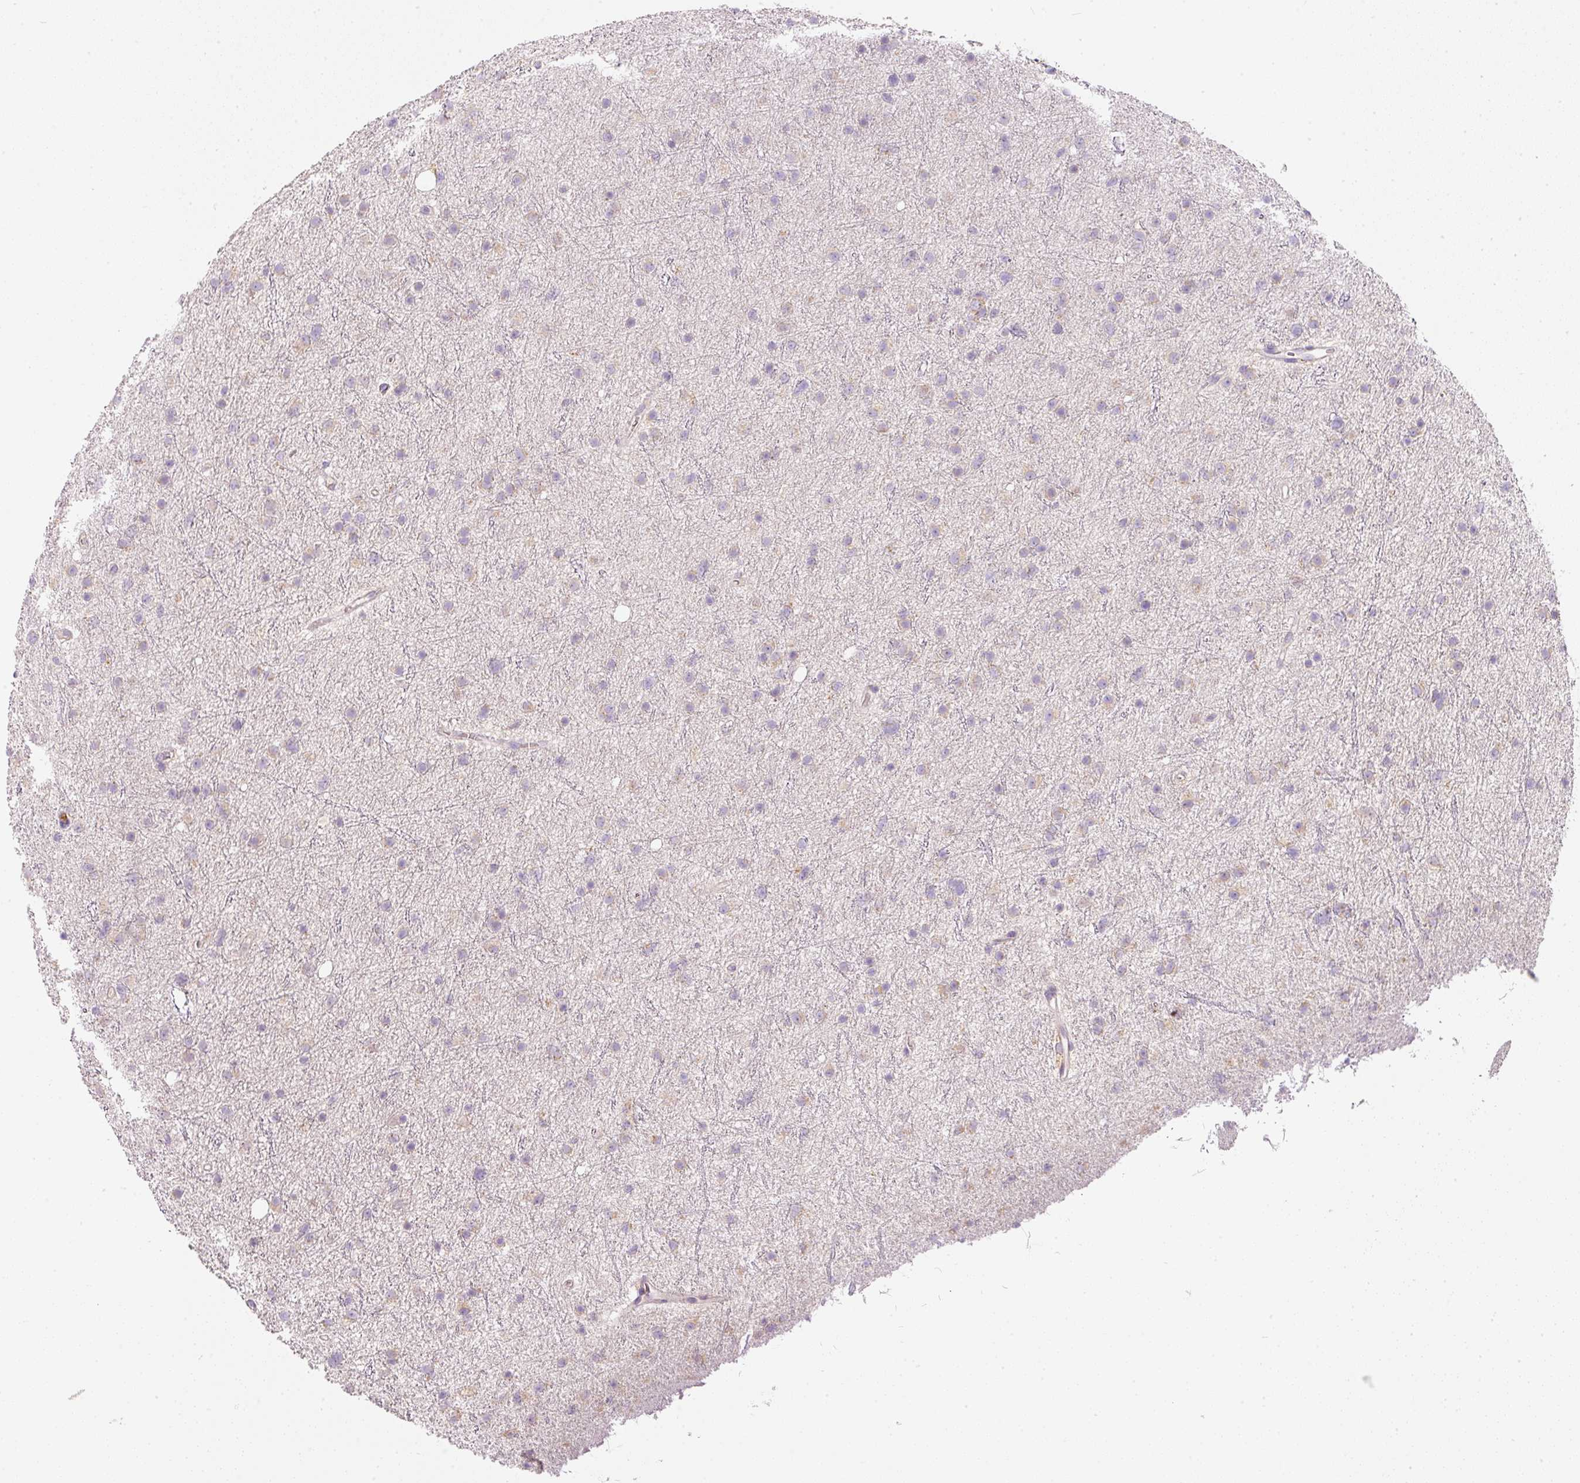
{"staining": {"intensity": "weak", "quantity": "<25%", "location": "cytoplasmic/membranous"}, "tissue": "glioma", "cell_type": "Tumor cells", "image_type": "cancer", "snomed": [{"axis": "morphology", "description": "Glioma, malignant, Low grade"}, {"axis": "topography", "description": "Cerebral cortex"}], "caption": "The IHC micrograph has no significant expression in tumor cells of malignant low-grade glioma tissue. The staining was performed using DAB to visualize the protein expression in brown, while the nuclei were stained in blue with hematoxylin (Magnification: 20x).", "gene": "MORN4", "patient": {"sex": "female", "age": 39}}